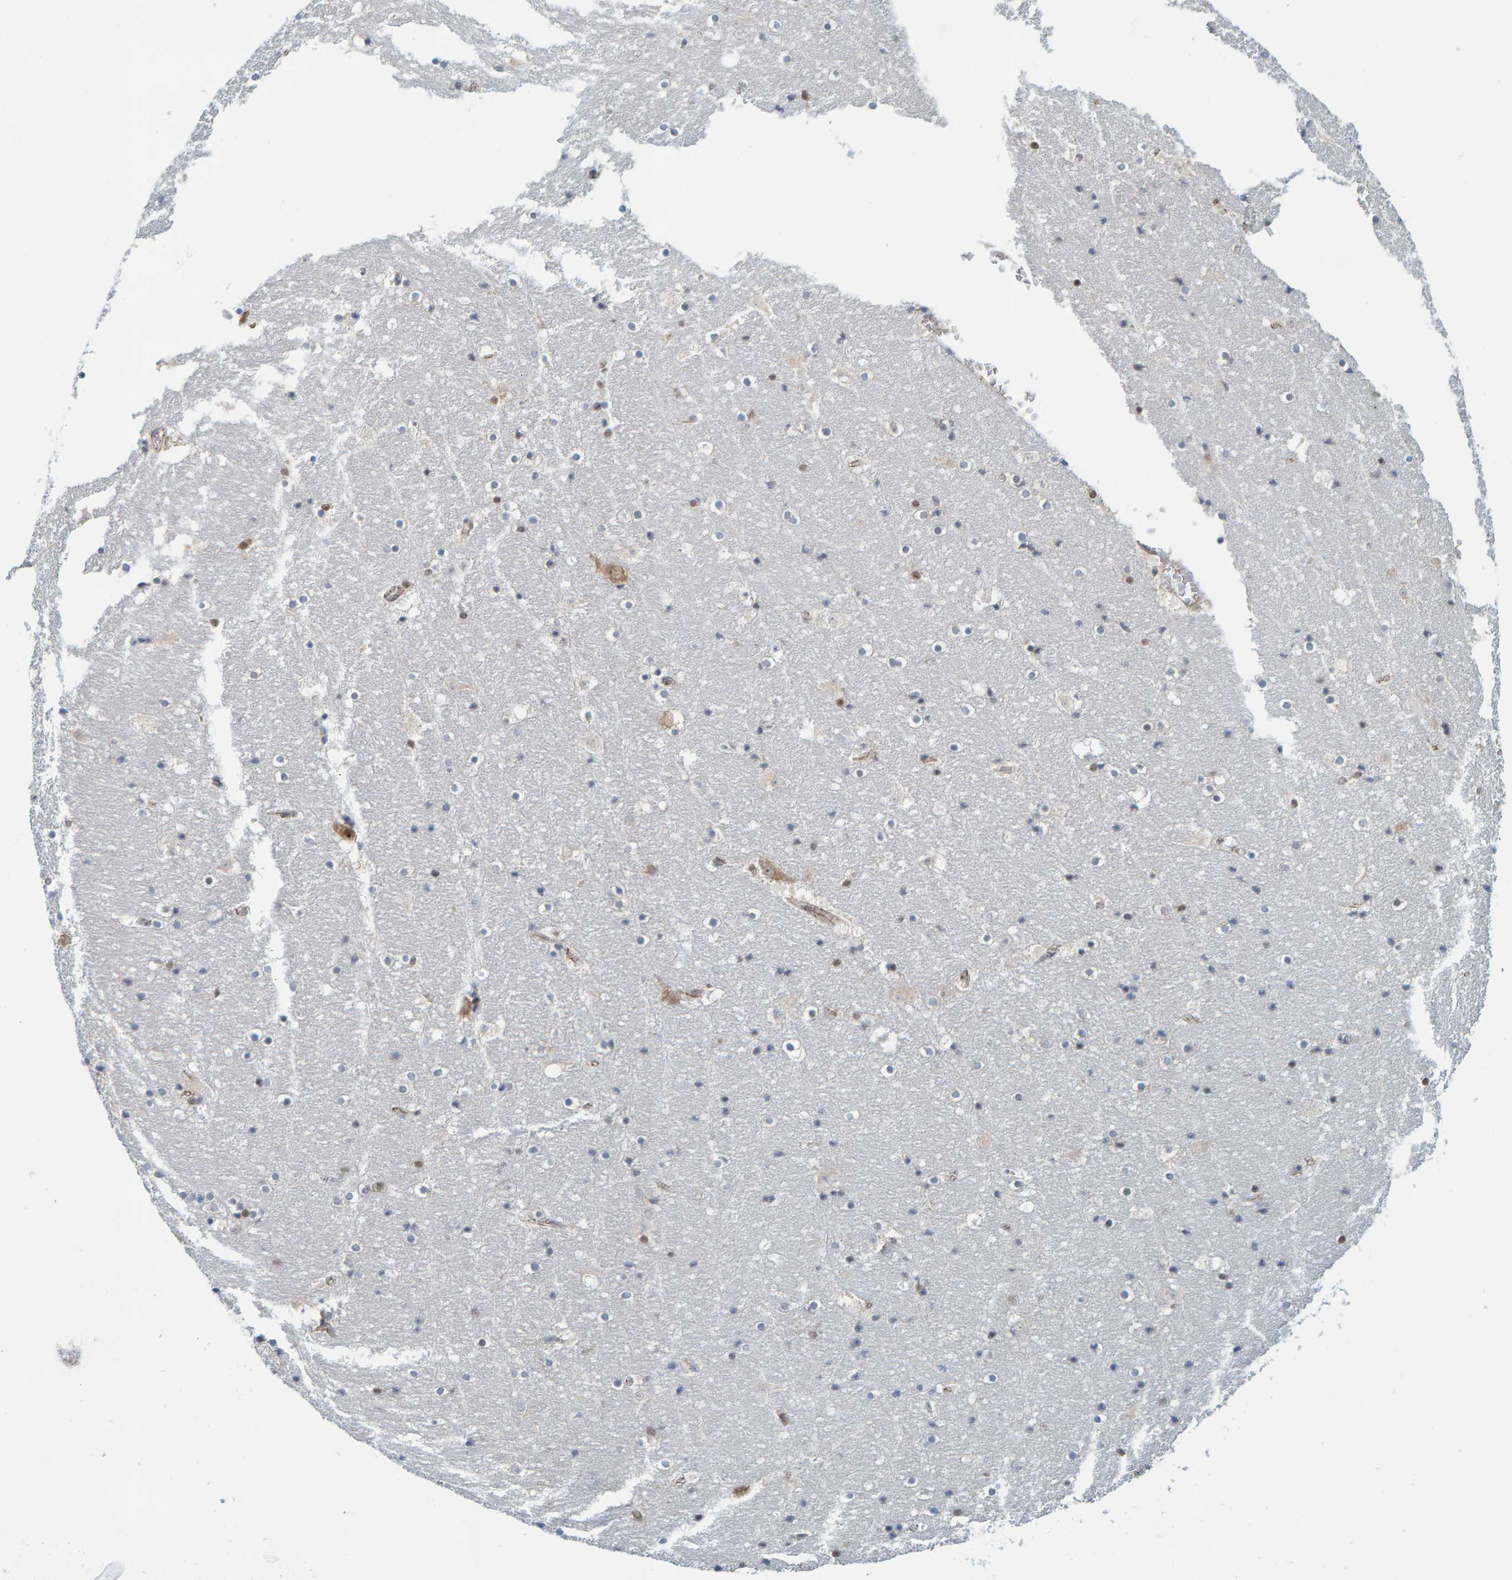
{"staining": {"intensity": "weak", "quantity": "<25%", "location": "nuclear"}, "tissue": "hippocampus", "cell_type": "Glial cells", "image_type": "normal", "snomed": [{"axis": "morphology", "description": "Normal tissue, NOS"}, {"axis": "topography", "description": "Hippocampus"}], "caption": "Glial cells show no significant positivity in benign hippocampus. (DAB IHC visualized using brightfield microscopy, high magnification).", "gene": "POLR1E", "patient": {"sex": "male", "age": 45}}